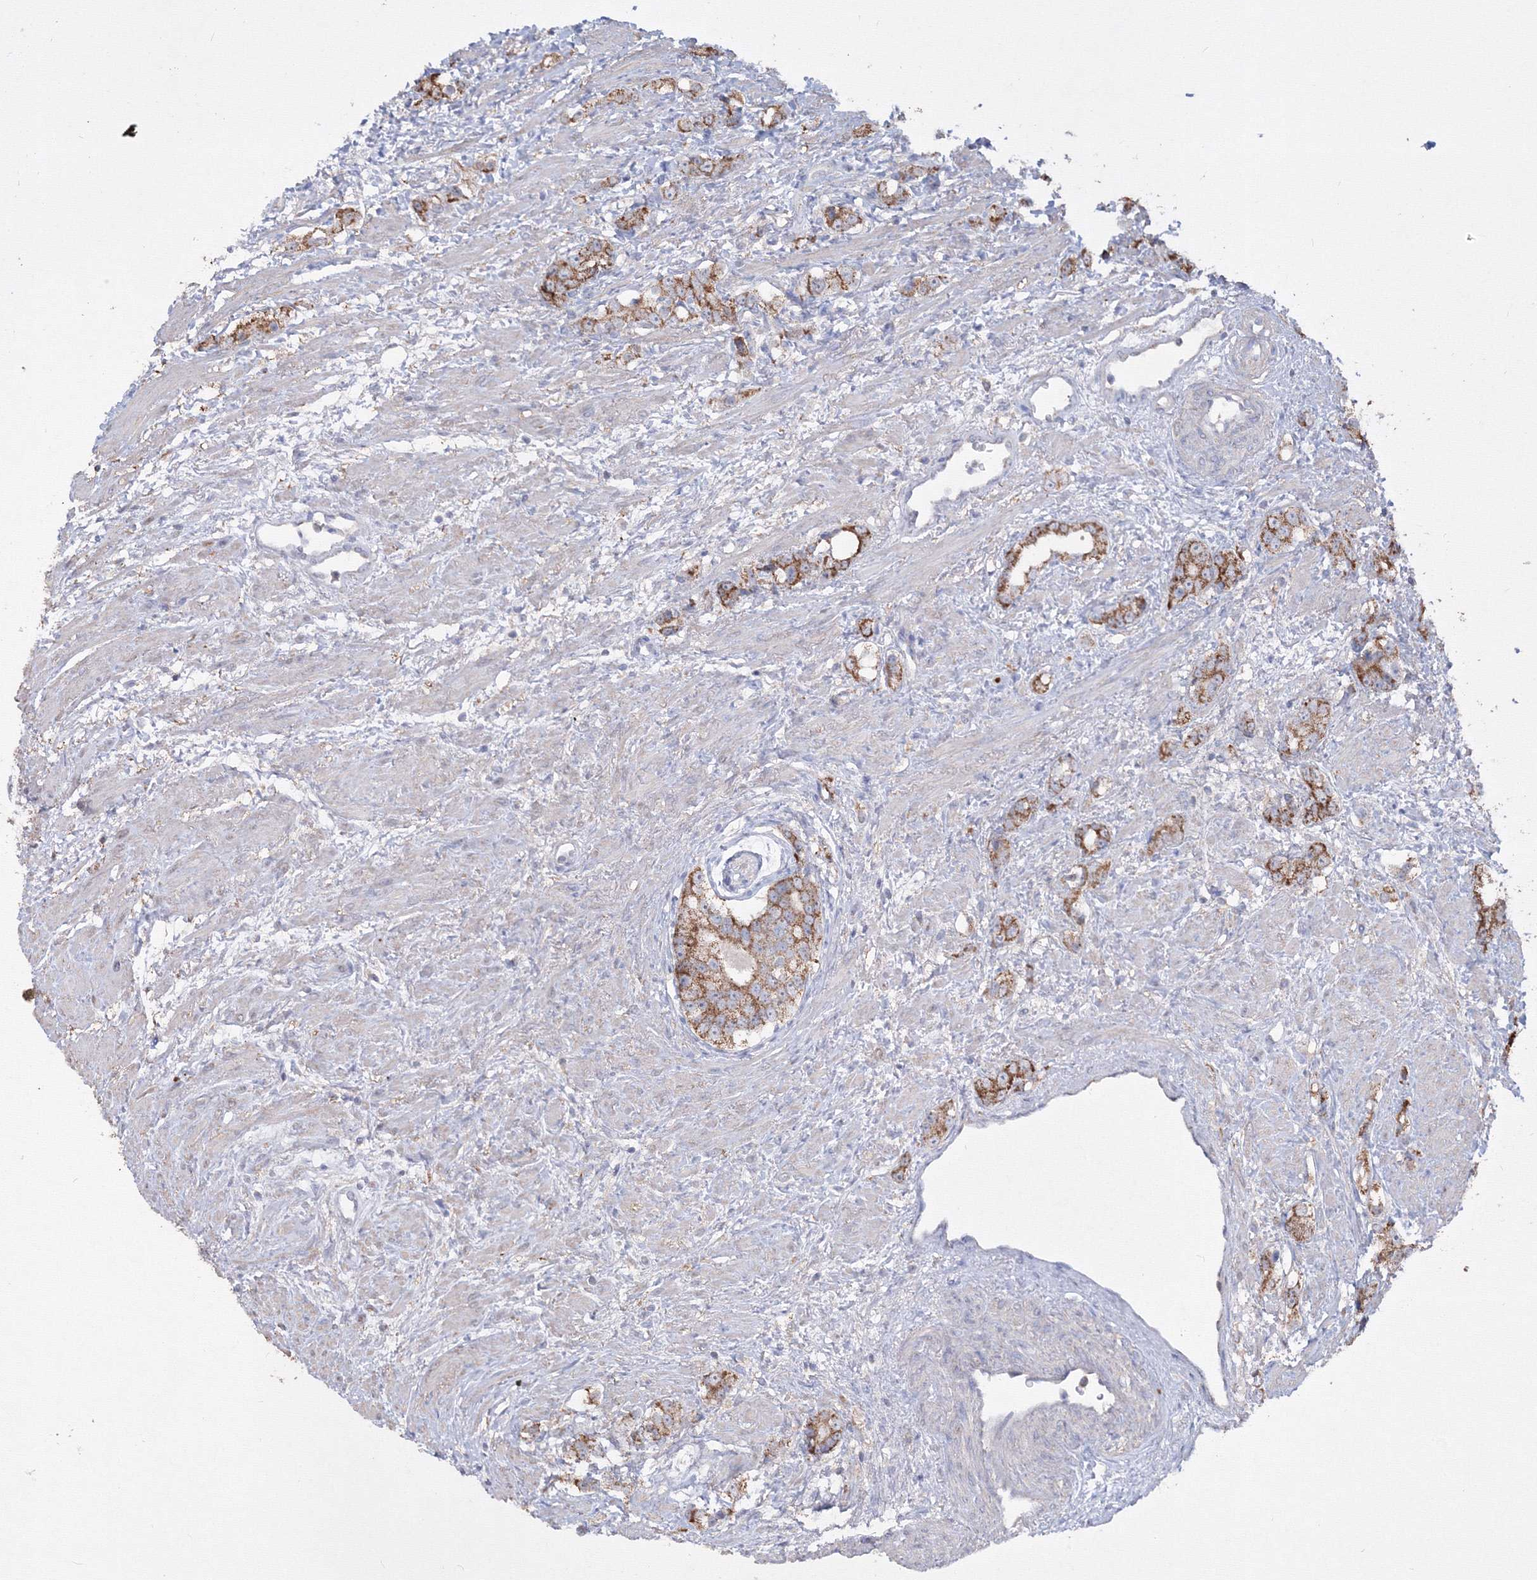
{"staining": {"intensity": "moderate", "quantity": ">75%", "location": "cytoplasmic/membranous"}, "tissue": "prostate cancer", "cell_type": "Tumor cells", "image_type": "cancer", "snomed": [{"axis": "morphology", "description": "Adenocarcinoma, High grade"}, {"axis": "topography", "description": "Prostate"}], "caption": "A brown stain labels moderate cytoplasmic/membranous positivity of a protein in human prostate adenocarcinoma (high-grade) tumor cells.", "gene": "GRSF1", "patient": {"sex": "male", "age": 63}}